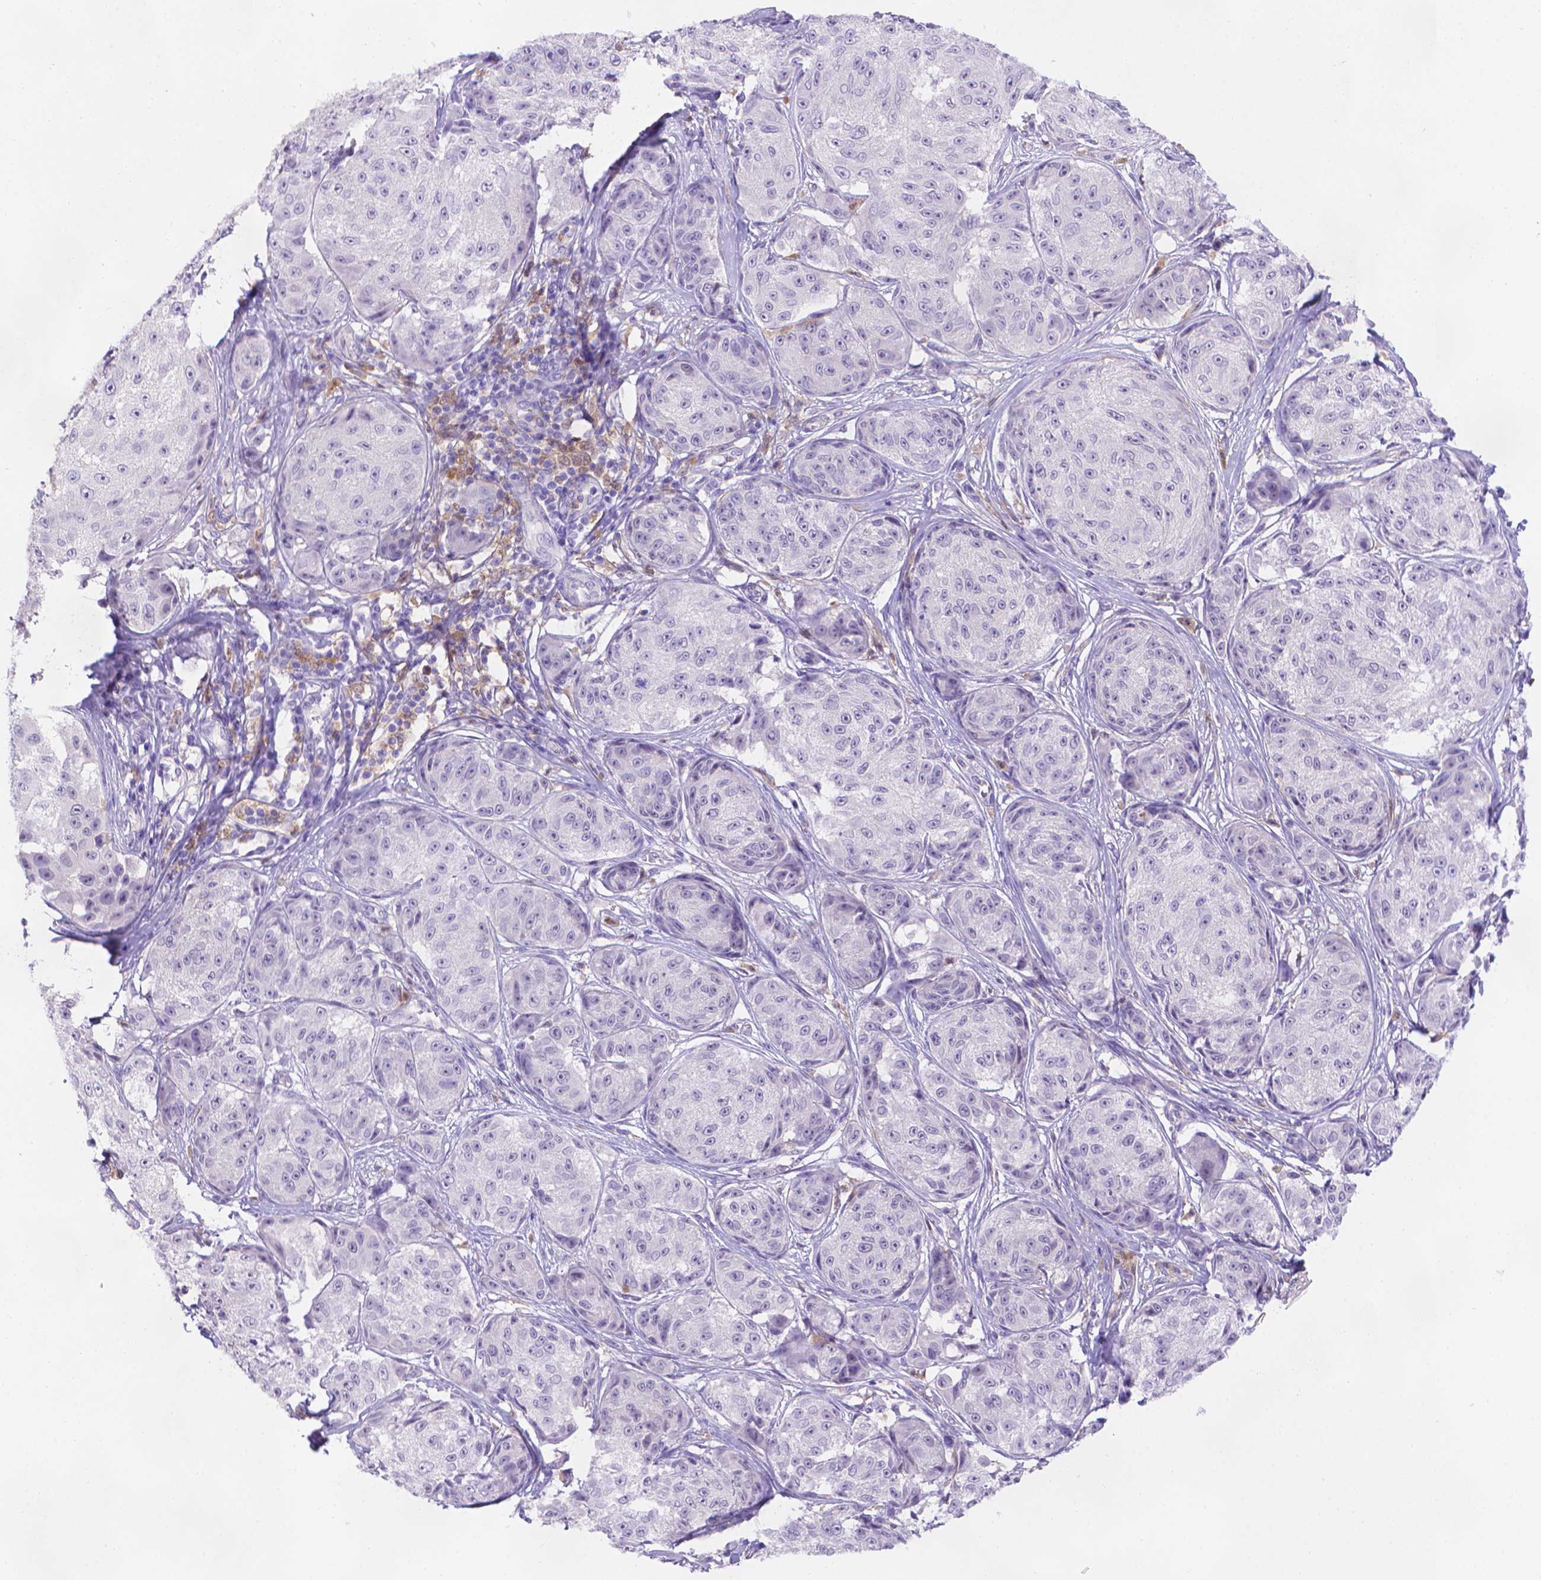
{"staining": {"intensity": "negative", "quantity": "none", "location": "none"}, "tissue": "melanoma", "cell_type": "Tumor cells", "image_type": "cancer", "snomed": [{"axis": "morphology", "description": "Malignant melanoma, NOS"}, {"axis": "topography", "description": "Skin"}], "caption": "Human melanoma stained for a protein using IHC reveals no staining in tumor cells.", "gene": "FGD2", "patient": {"sex": "male", "age": 61}}